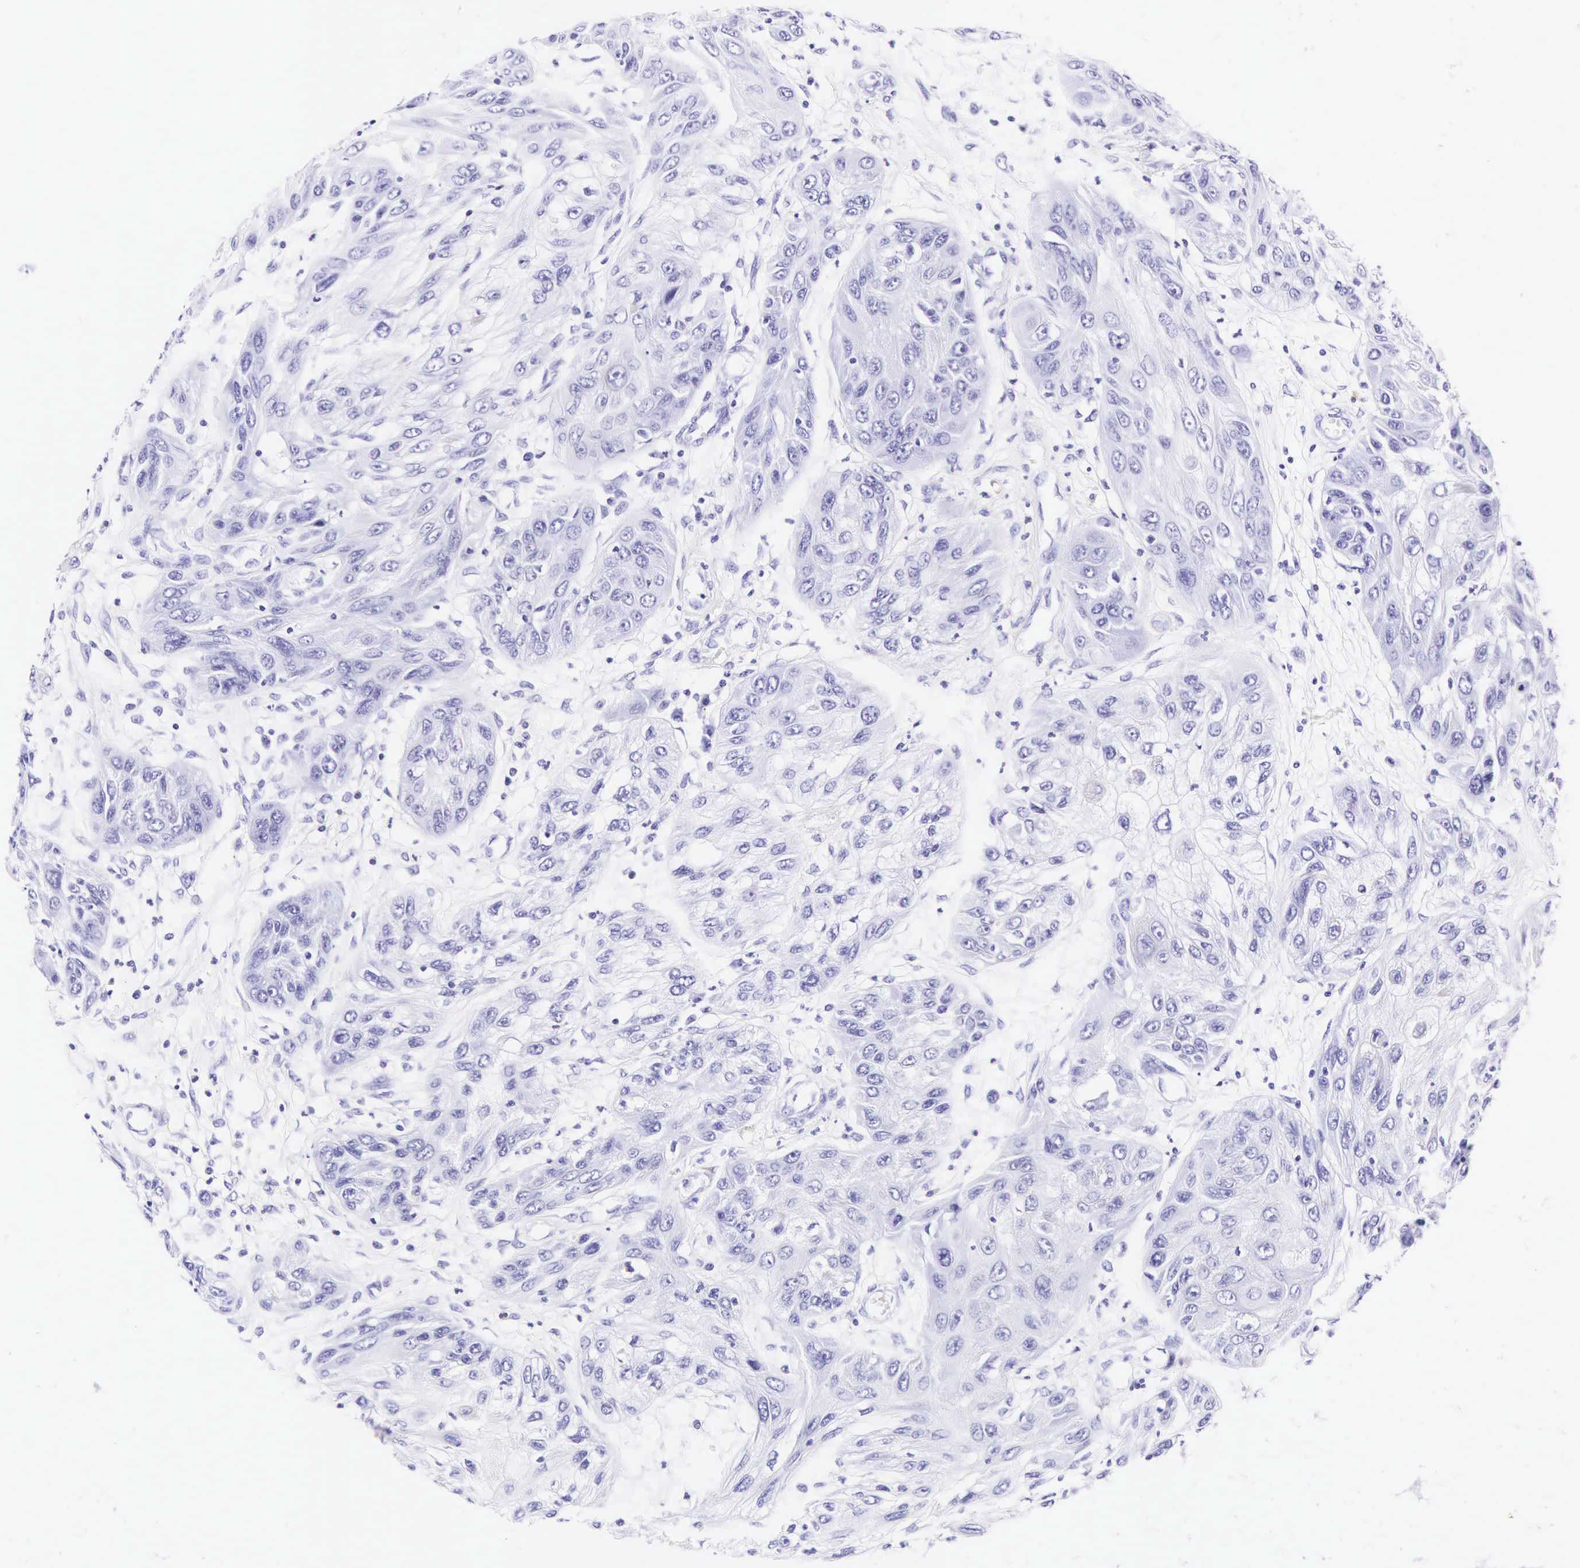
{"staining": {"intensity": "negative", "quantity": "none", "location": "none"}, "tissue": "skin cancer", "cell_type": "Tumor cells", "image_type": "cancer", "snomed": [{"axis": "morphology", "description": "Squamous cell carcinoma, NOS"}, {"axis": "topography", "description": "Skin"}, {"axis": "topography", "description": "Anal"}], "caption": "DAB (3,3'-diaminobenzidine) immunohistochemical staining of human squamous cell carcinoma (skin) reveals no significant staining in tumor cells.", "gene": "KRT18", "patient": {"sex": "male", "age": 61}}